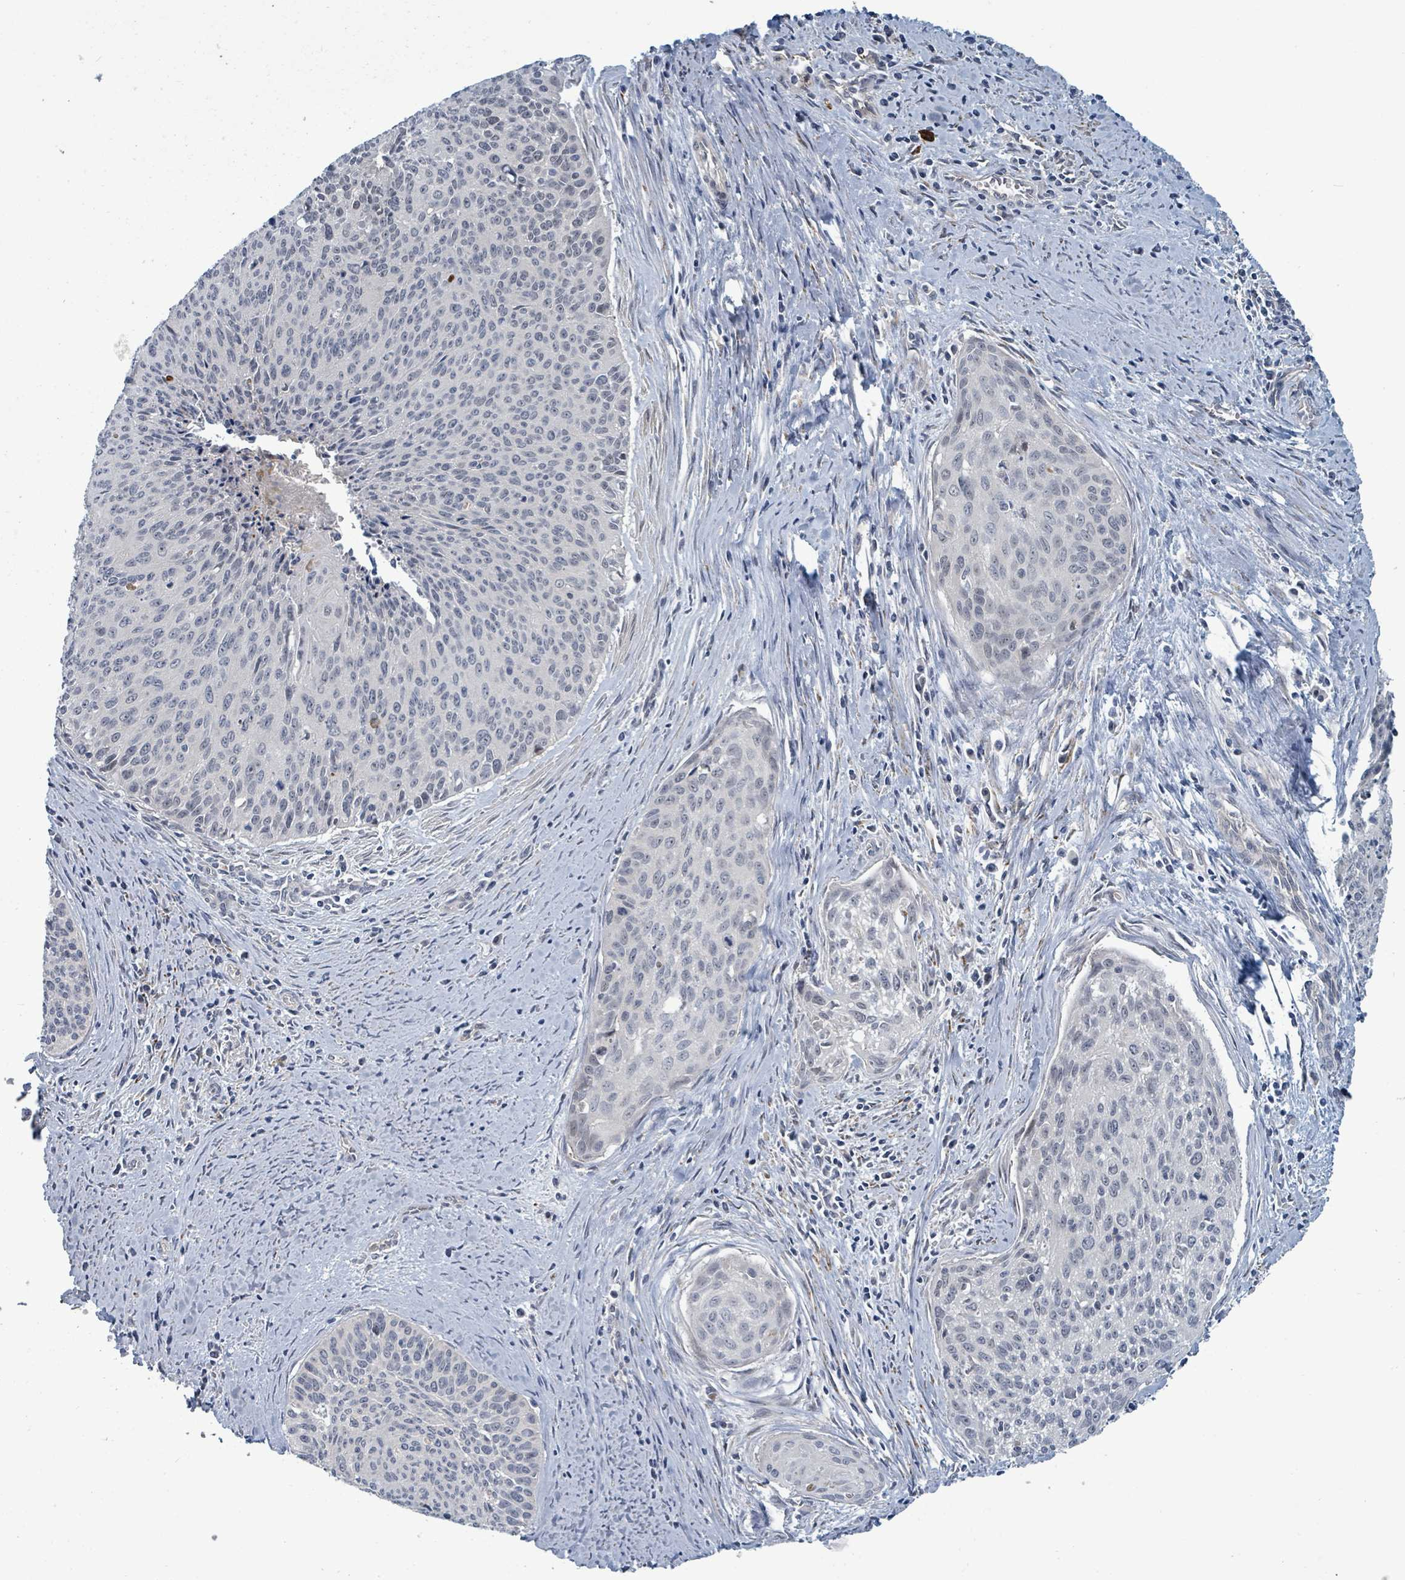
{"staining": {"intensity": "negative", "quantity": "none", "location": "none"}, "tissue": "cervical cancer", "cell_type": "Tumor cells", "image_type": "cancer", "snomed": [{"axis": "morphology", "description": "Squamous cell carcinoma, NOS"}, {"axis": "topography", "description": "Cervix"}], "caption": "DAB (3,3'-diaminobenzidine) immunohistochemical staining of human cervical squamous cell carcinoma reveals no significant positivity in tumor cells.", "gene": "TRDMT1", "patient": {"sex": "female", "age": 55}}